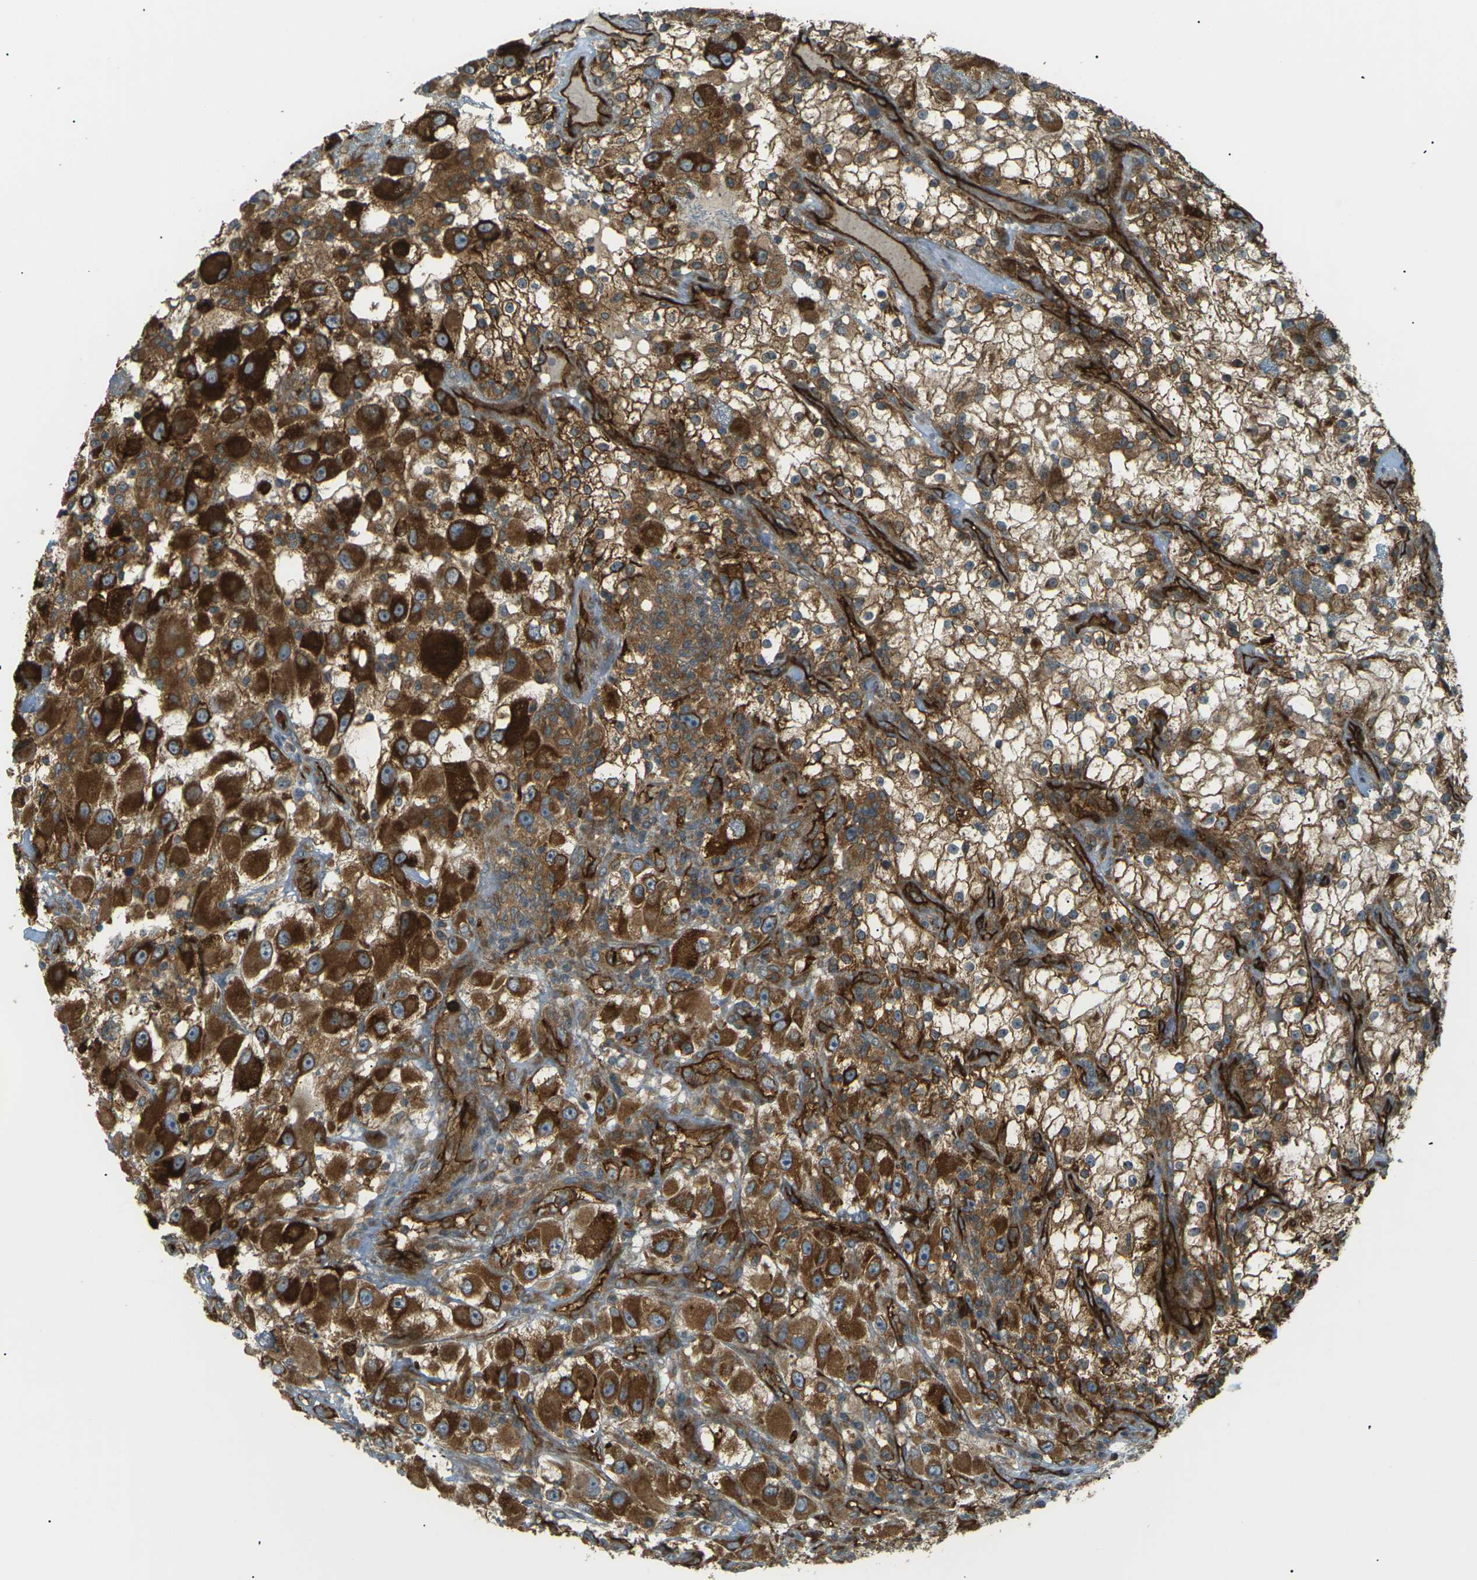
{"staining": {"intensity": "strong", "quantity": ">75%", "location": "cytoplasmic/membranous"}, "tissue": "renal cancer", "cell_type": "Tumor cells", "image_type": "cancer", "snomed": [{"axis": "morphology", "description": "Adenocarcinoma, NOS"}, {"axis": "topography", "description": "Kidney"}], "caption": "Renal cancer was stained to show a protein in brown. There is high levels of strong cytoplasmic/membranous positivity in about >75% of tumor cells.", "gene": "S1PR1", "patient": {"sex": "female", "age": 52}}